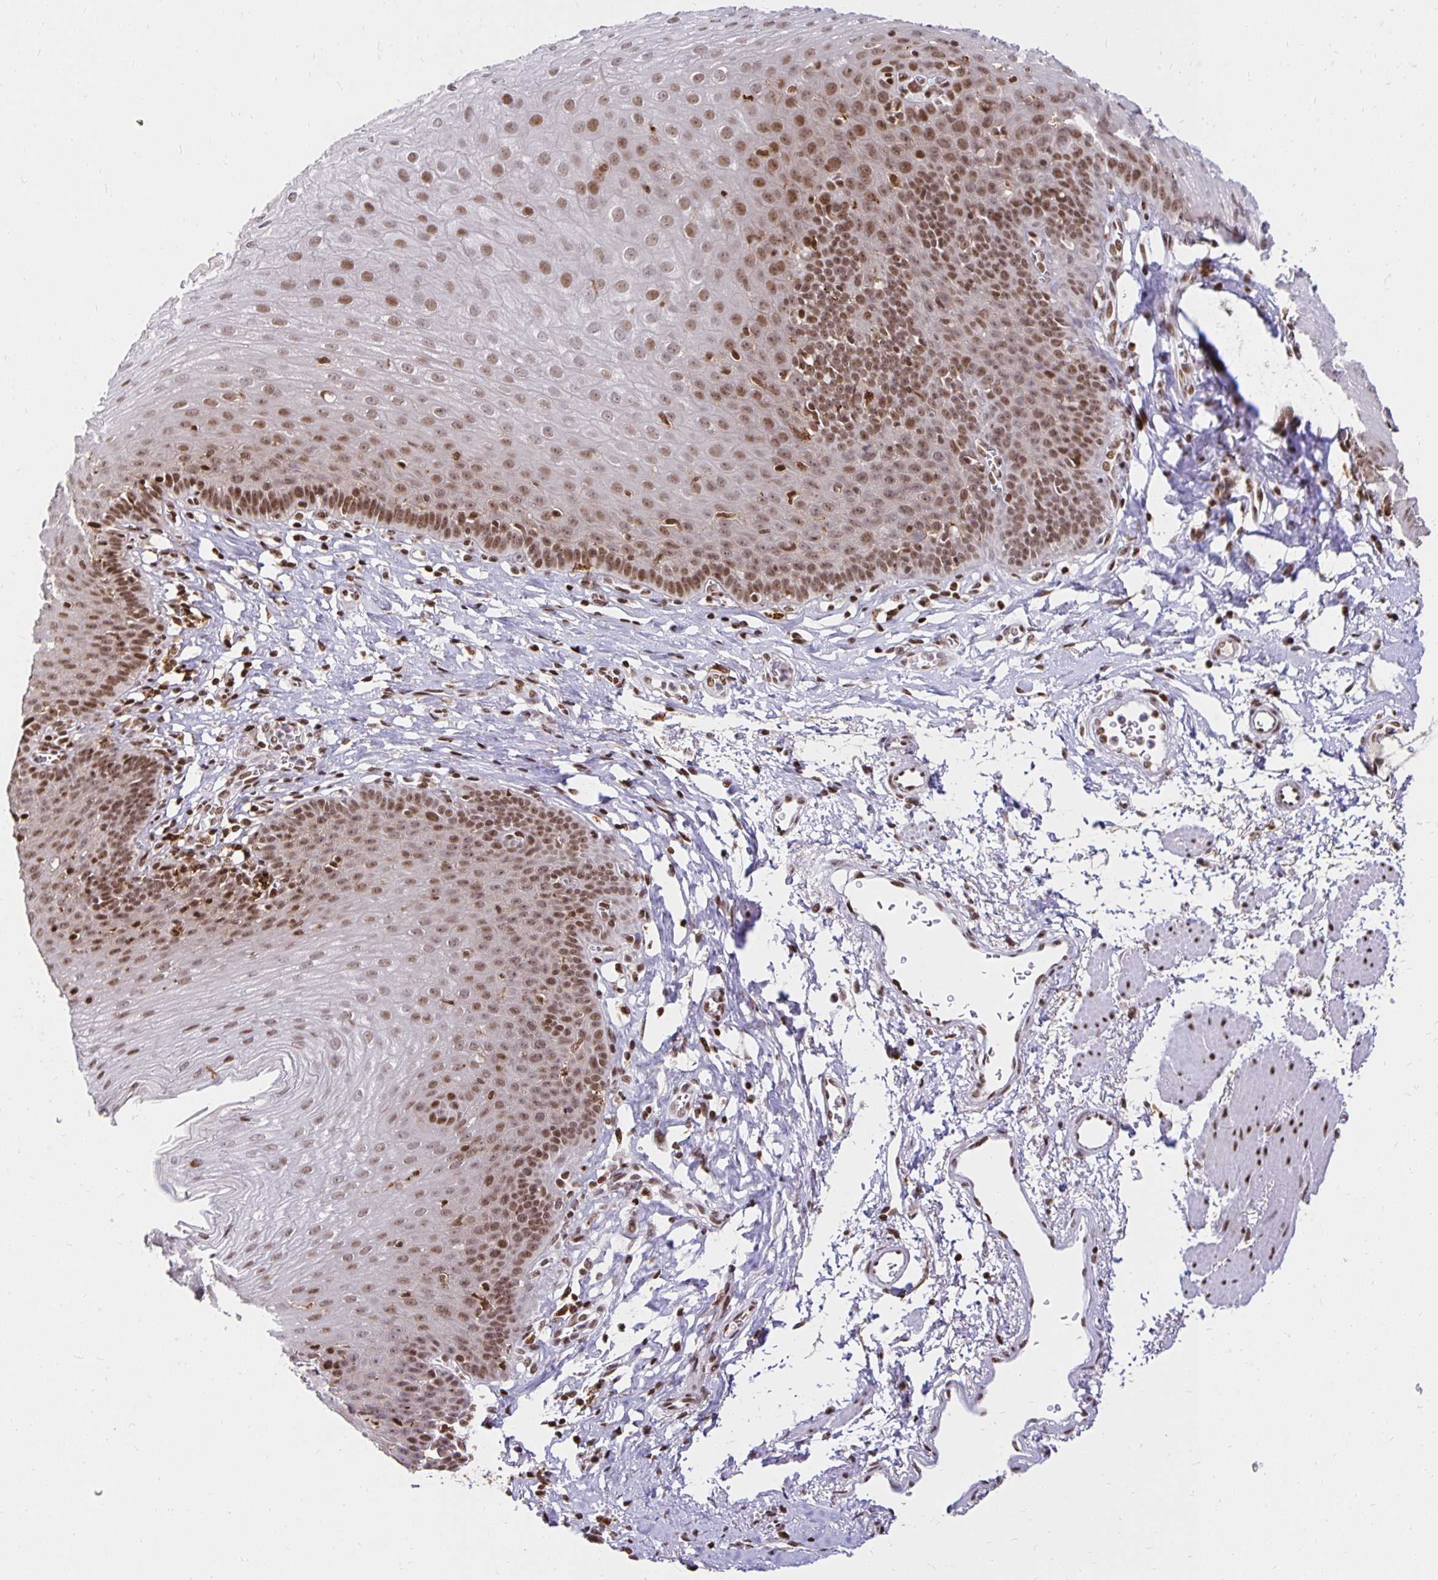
{"staining": {"intensity": "moderate", "quantity": ">75%", "location": "nuclear"}, "tissue": "esophagus", "cell_type": "Squamous epithelial cells", "image_type": "normal", "snomed": [{"axis": "morphology", "description": "Normal tissue, NOS"}, {"axis": "topography", "description": "Esophagus"}], "caption": "Immunohistochemistry (IHC) image of normal human esophagus stained for a protein (brown), which demonstrates medium levels of moderate nuclear staining in about >75% of squamous epithelial cells.", "gene": "ZNF579", "patient": {"sex": "female", "age": 81}}